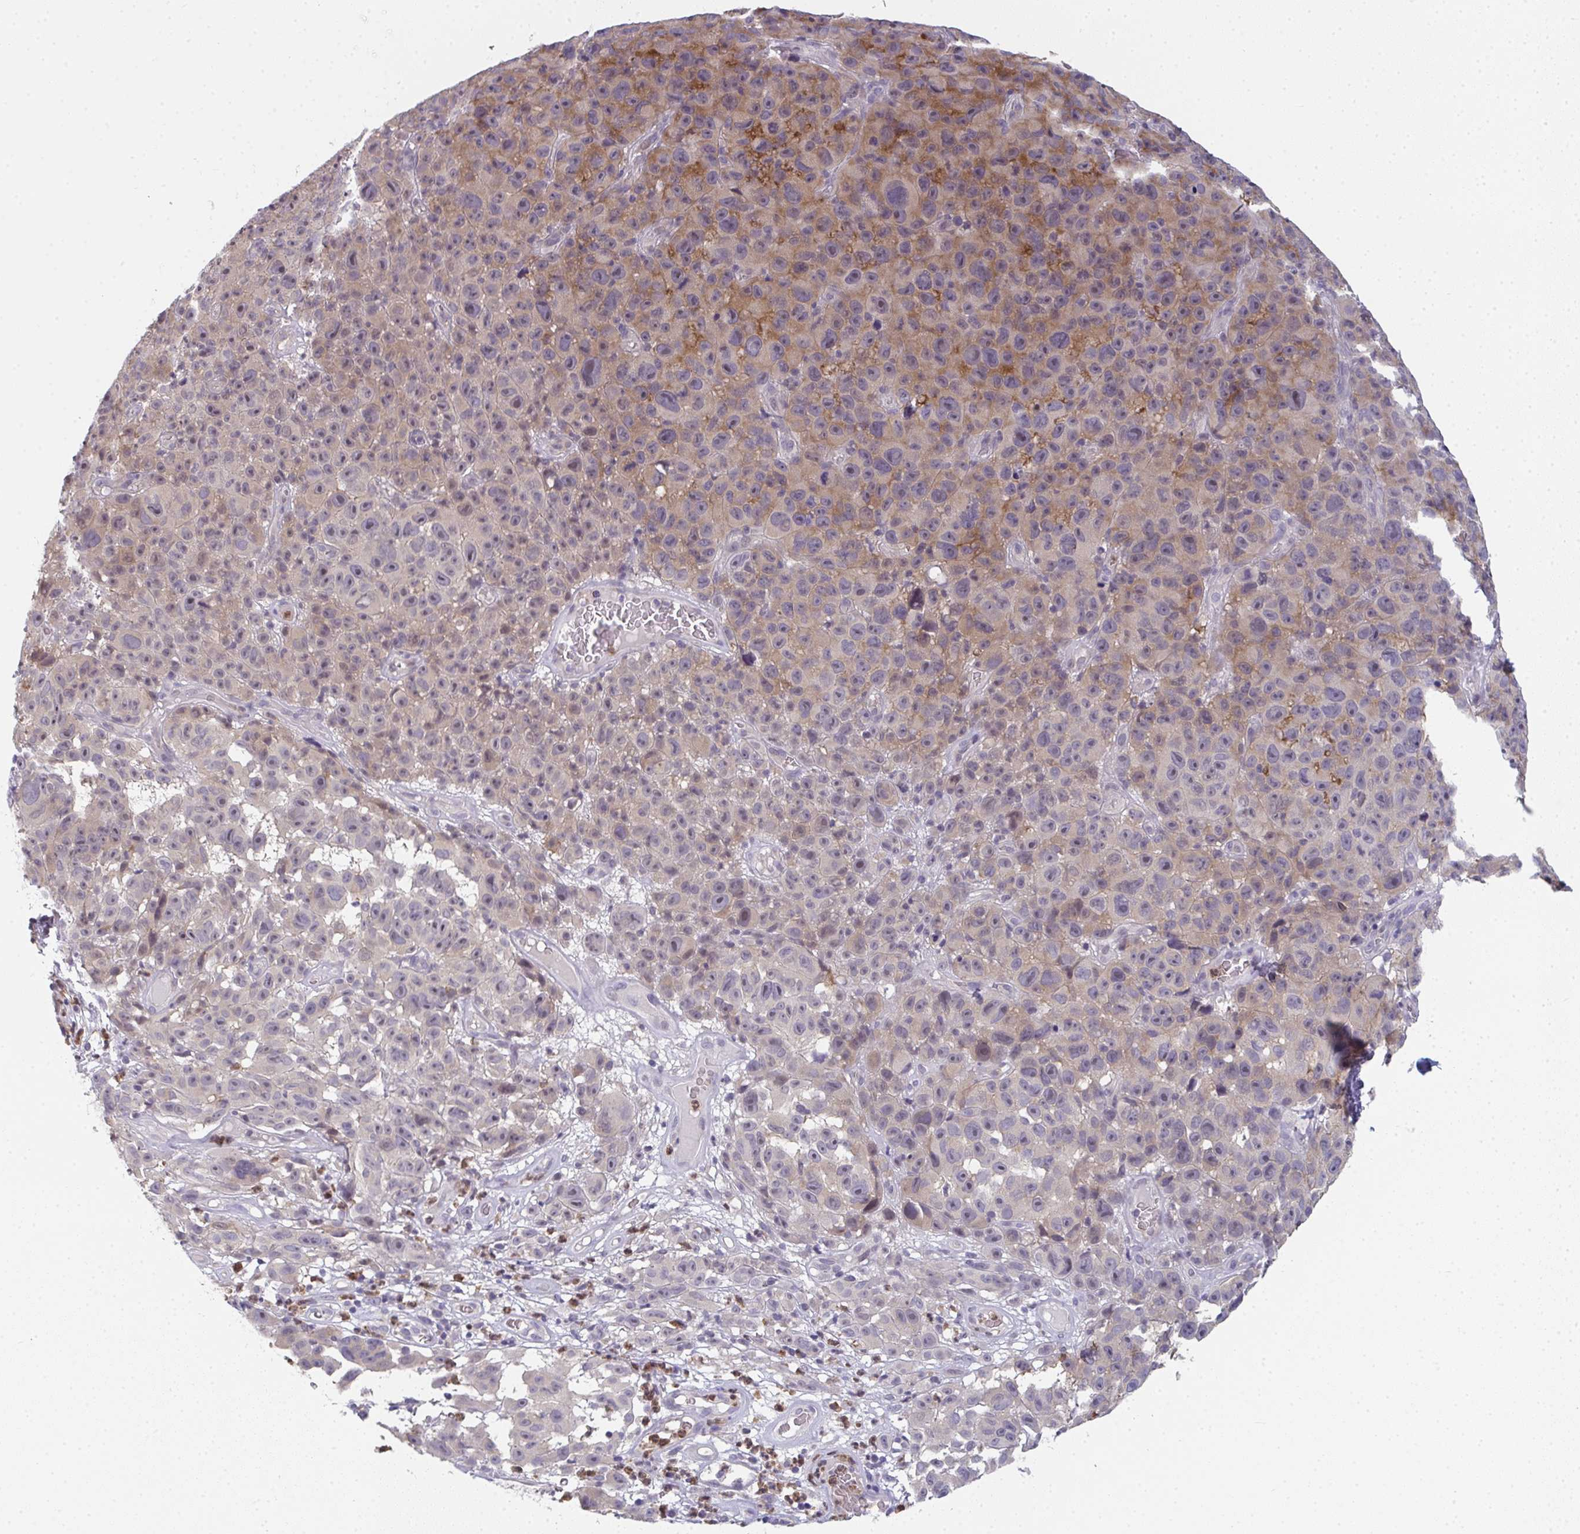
{"staining": {"intensity": "weak", "quantity": "25%-75%", "location": "nuclear"}, "tissue": "melanoma", "cell_type": "Tumor cells", "image_type": "cancer", "snomed": [{"axis": "morphology", "description": "Malignant melanoma, NOS"}, {"axis": "topography", "description": "Skin"}], "caption": "Malignant melanoma stained with immunohistochemistry demonstrates weak nuclear staining in approximately 25%-75% of tumor cells.", "gene": "RIOK1", "patient": {"sex": "female", "age": 82}}